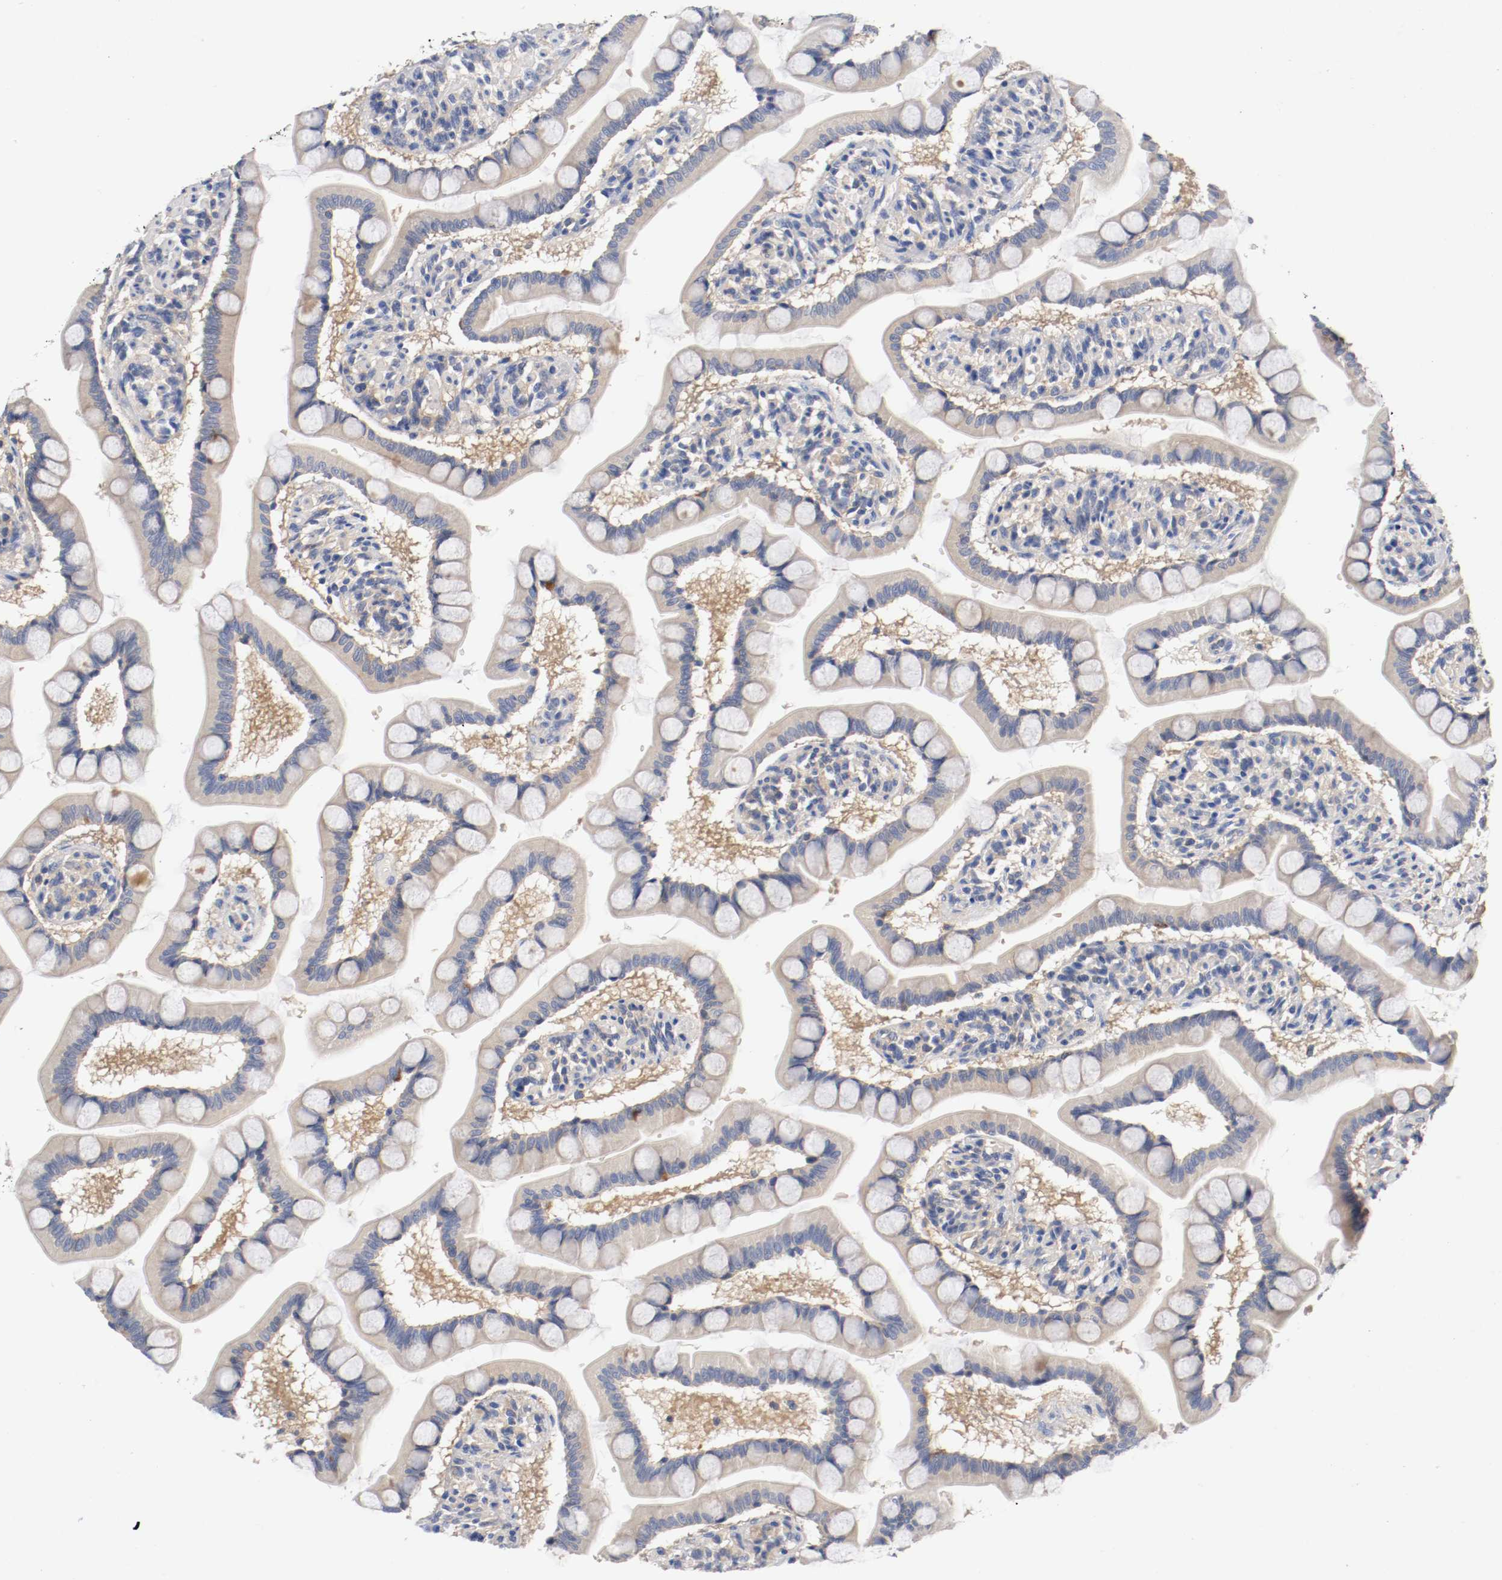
{"staining": {"intensity": "moderate", "quantity": "25%-75%", "location": "cytoplasmic/membranous"}, "tissue": "small intestine", "cell_type": "Glandular cells", "image_type": "normal", "snomed": [{"axis": "morphology", "description": "Normal tissue, NOS"}, {"axis": "topography", "description": "Small intestine"}], "caption": "High-magnification brightfield microscopy of normal small intestine stained with DAB (3,3'-diaminobenzidine) (brown) and counterstained with hematoxylin (blue). glandular cells exhibit moderate cytoplasmic/membranous staining is seen in approximately25%-75% of cells. (DAB (3,3'-diaminobenzidine) = brown stain, brightfield microscopy at high magnification).", "gene": "HGS", "patient": {"sex": "male", "age": 41}}